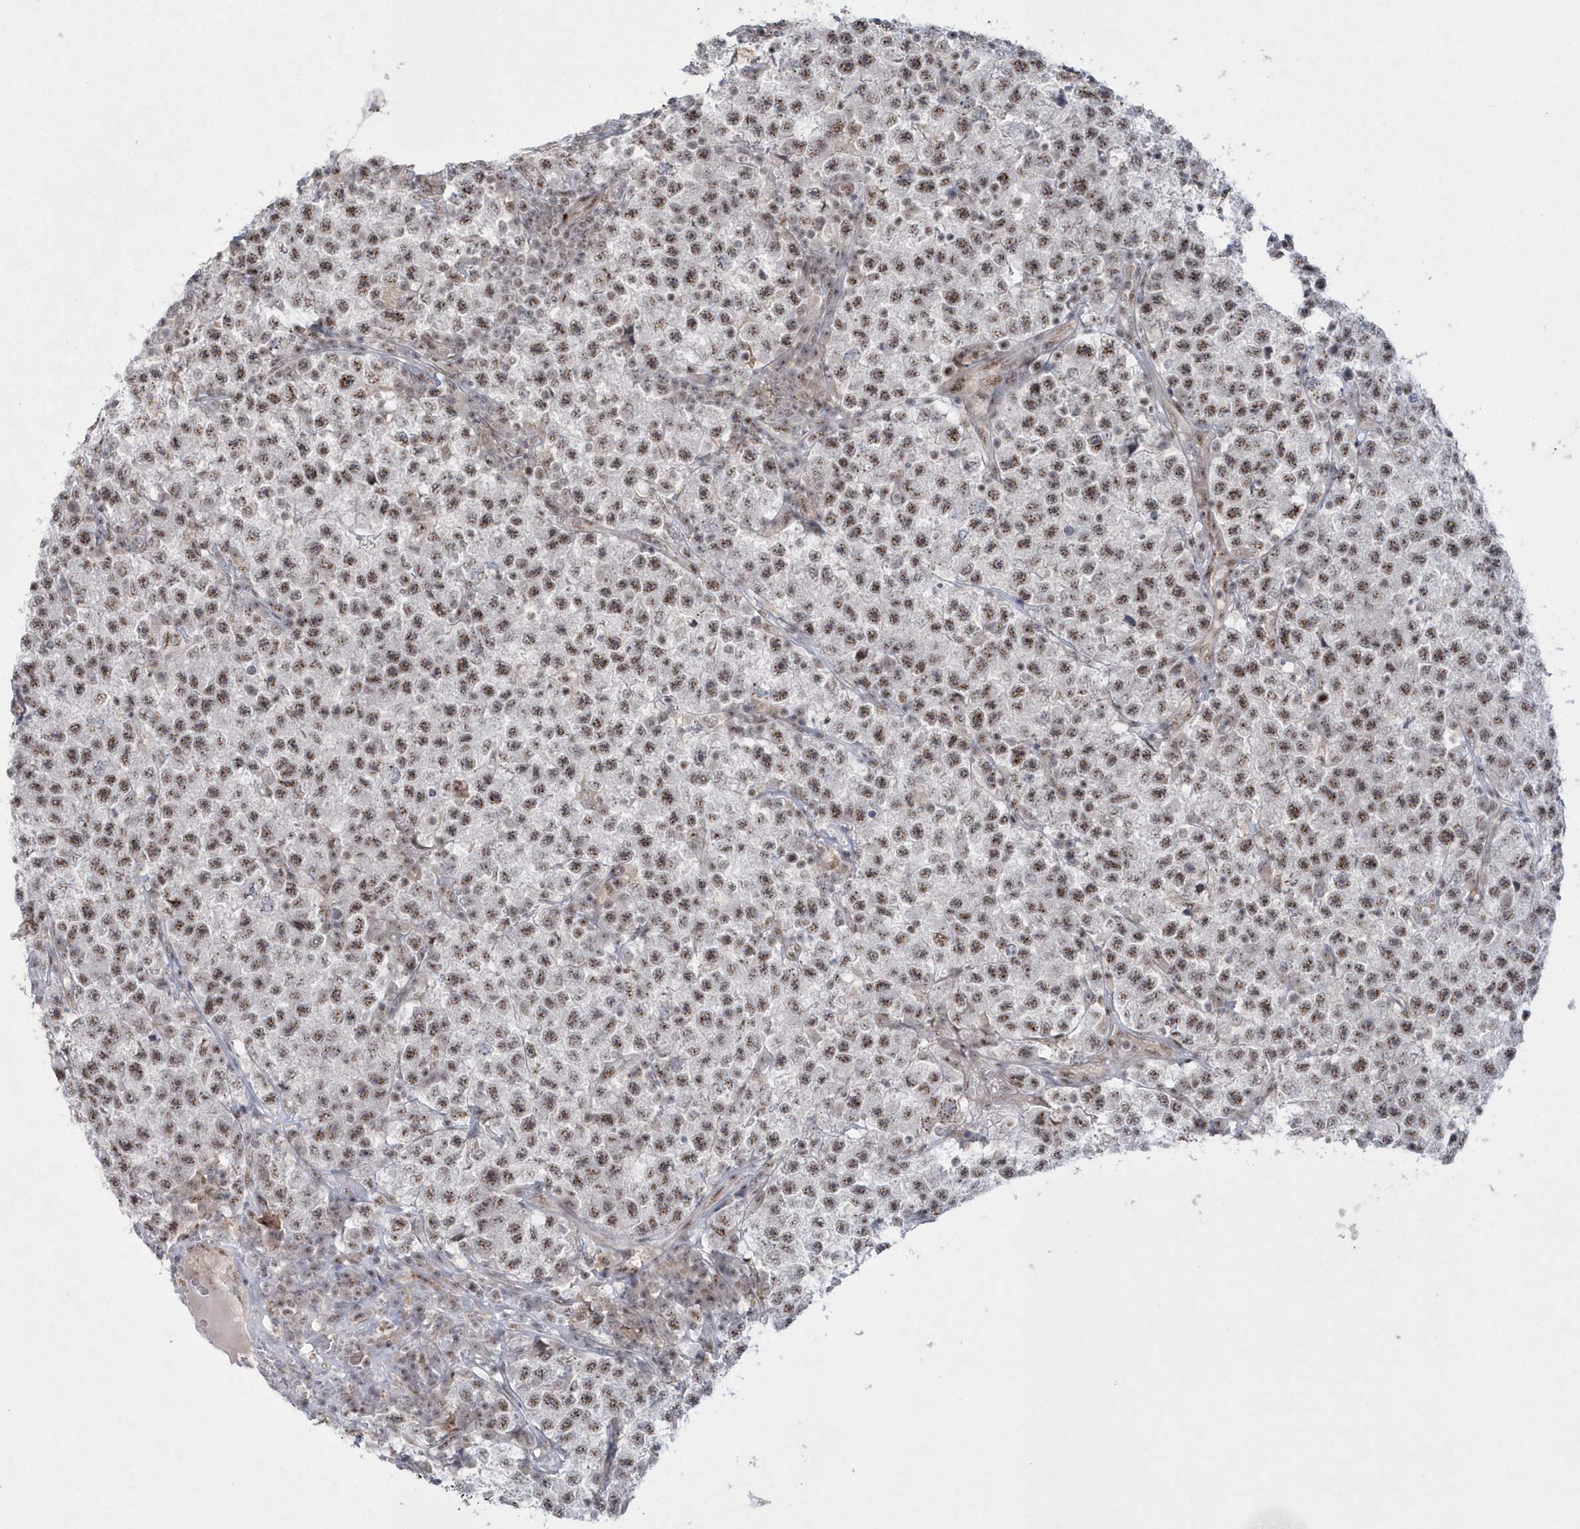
{"staining": {"intensity": "moderate", "quantity": ">75%", "location": "nuclear"}, "tissue": "testis cancer", "cell_type": "Tumor cells", "image_type": "cancer", "snomed": [{"axis": "morphology", "description": "Seminoma, NOS"}, {"axis": "topography", "description": "Testis"}], "caption": "Human seminoma (testis) stained for a protein (brown) demonstrates moderate nuclear positive positivity in approximately >75% of tumor cells.", "gene": "KDM6B", "patient": {"sex": "male", "age": 22}}